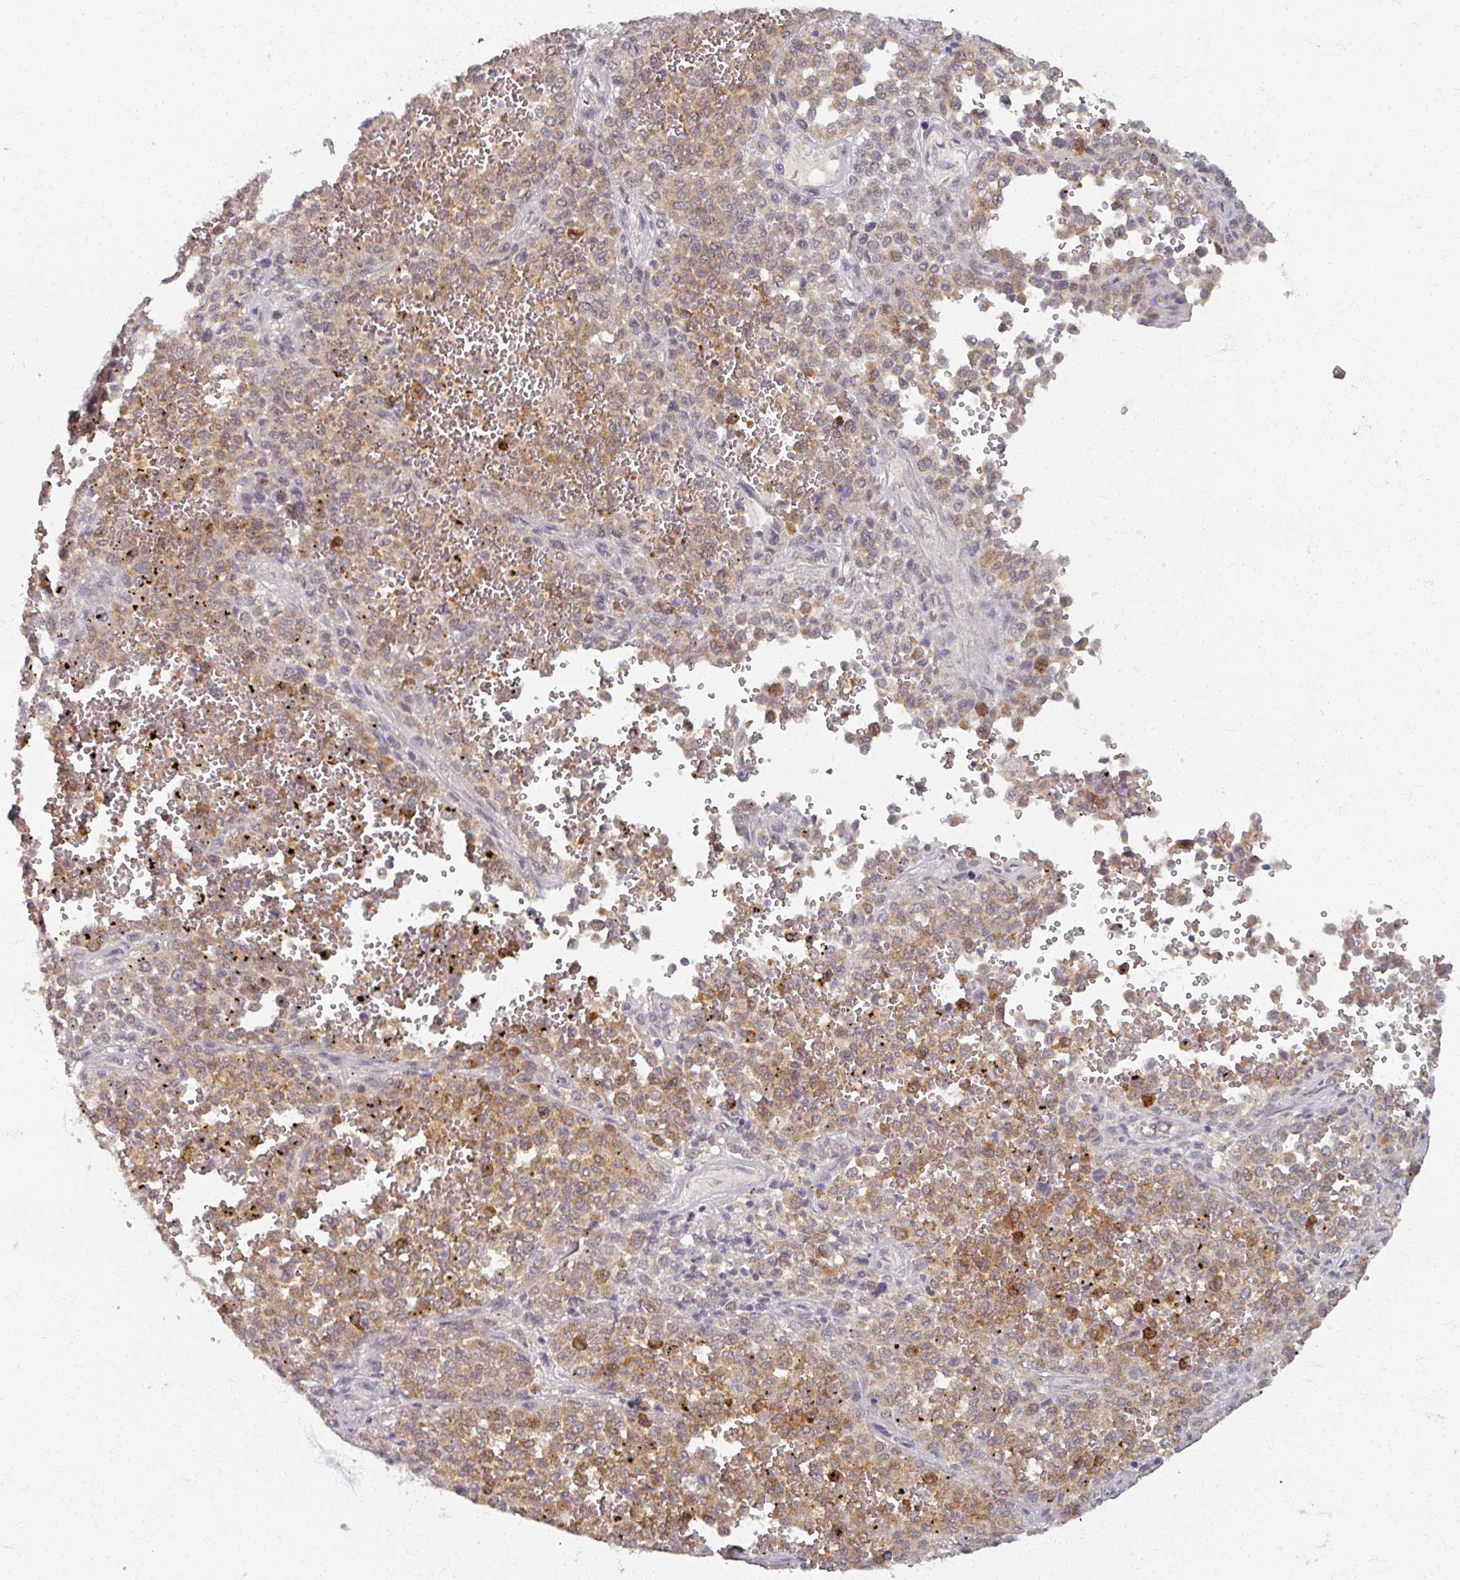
{"staining": {"intensity": "moderate", "quantity": "25%-75%", "location": "cytoplasmic/membranous"}, "tissue": "melanoma", "cell_type": "Tumor cells", "image_type": "cancer", "snomed": [{"axis": "morphology", "description": "Malignant melanoma, Metastatic site"}, {"axis": "topography", "description": "Pancreas"}], "caption": "This is an image of immunohistochemistry staining of melanoma, which shows moderate staining in the cytoplasmic/membranous of tumor cells.", "gene": "SOX11", "patient": {"sex": "female", "age": 30}}